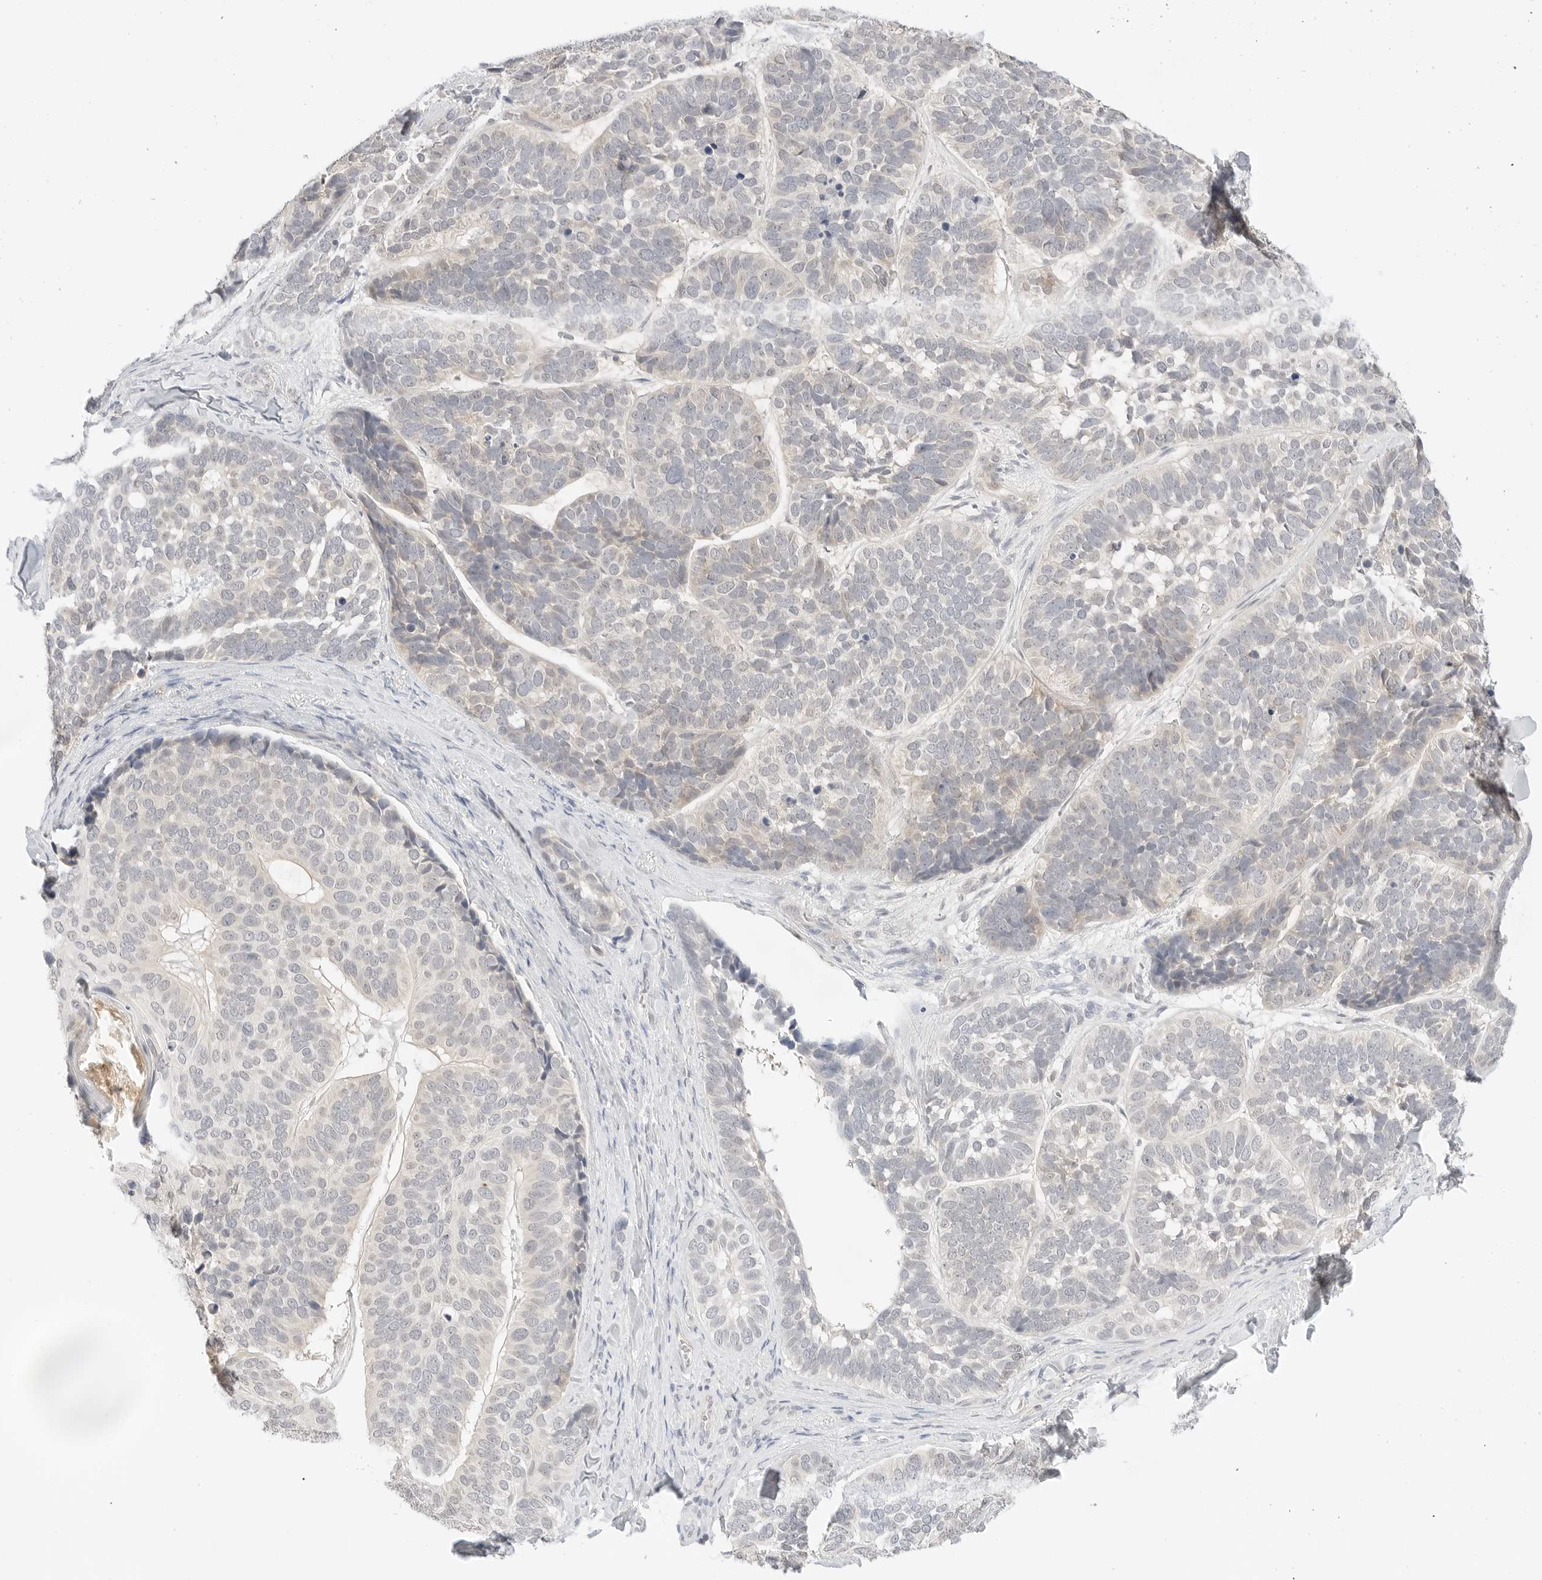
{"staining": {"intensity": "negative", "quantity": "none", "location": "none"}, "tissue": "skin cancer", "cell_type": "Tumor cells", "image_type": "cancer", "snomed": [{"axis": "morphology", "description": "Basal cell carcinoma"}, {"axis": "topography", "description": "Skin"}], "caption": "Skin basal cell carcinoma stained for a protein using immunohistochemistry (IHC) displays no staining tumor cells.", "gene": "GNAS", "patient": {"sex": "male", "age": 62}}